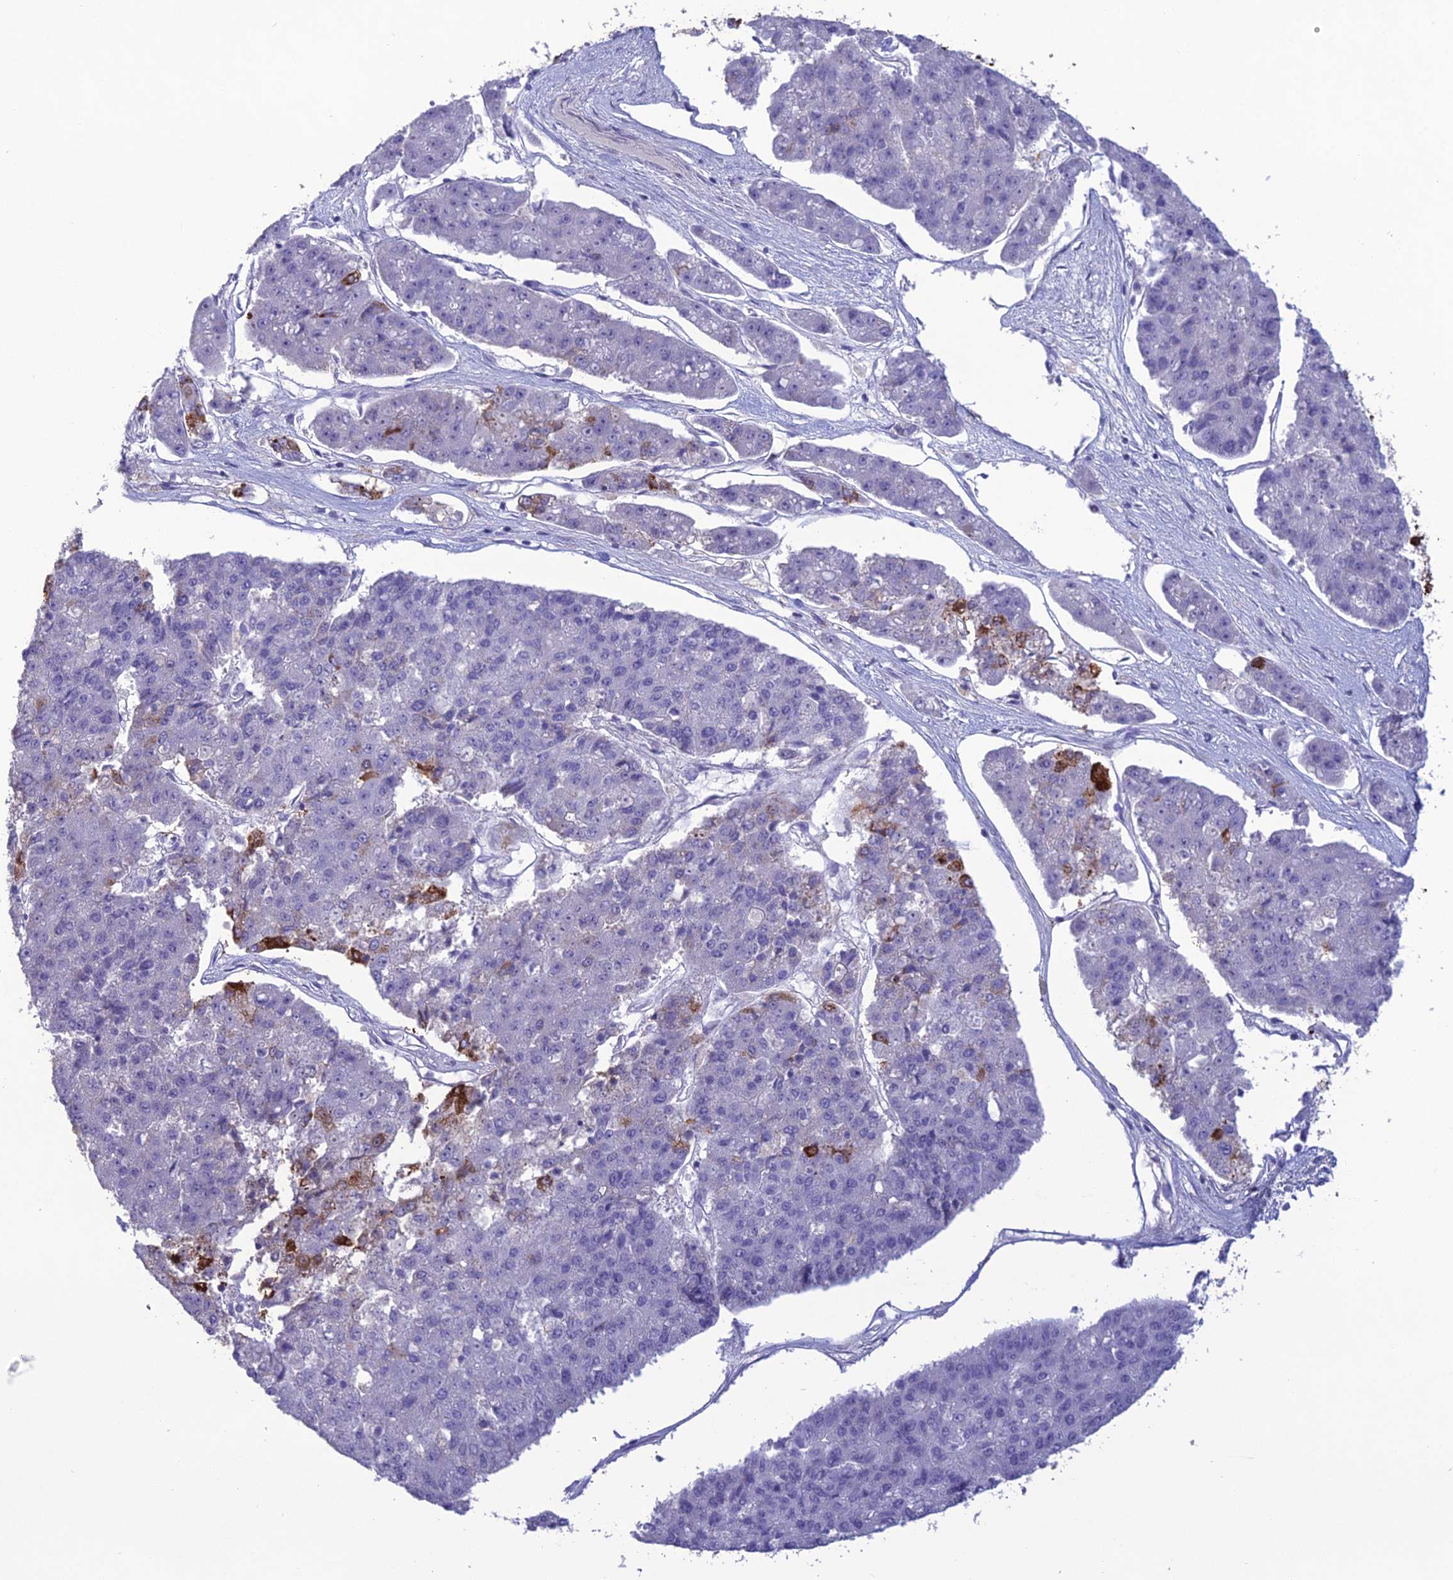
{"staining": {"intensity": "negative", "quantity": "none", "location": "none"}, "tissue": "pancreatic cancer", "cell_type": "Tumor cells", "image_type": "cancer", "snomed": [{"axis": "morphology", "description": "Adenocarcinoma, NOS"}, {"axis": "topography", "description": "Pancreas"}], "caption": "The immunohistochemistry image has no significant expression in tumor cells of pancreatic cancer tissue.", "gene": "OR56B1", "patient": {"sex": "male", "age": 50}}